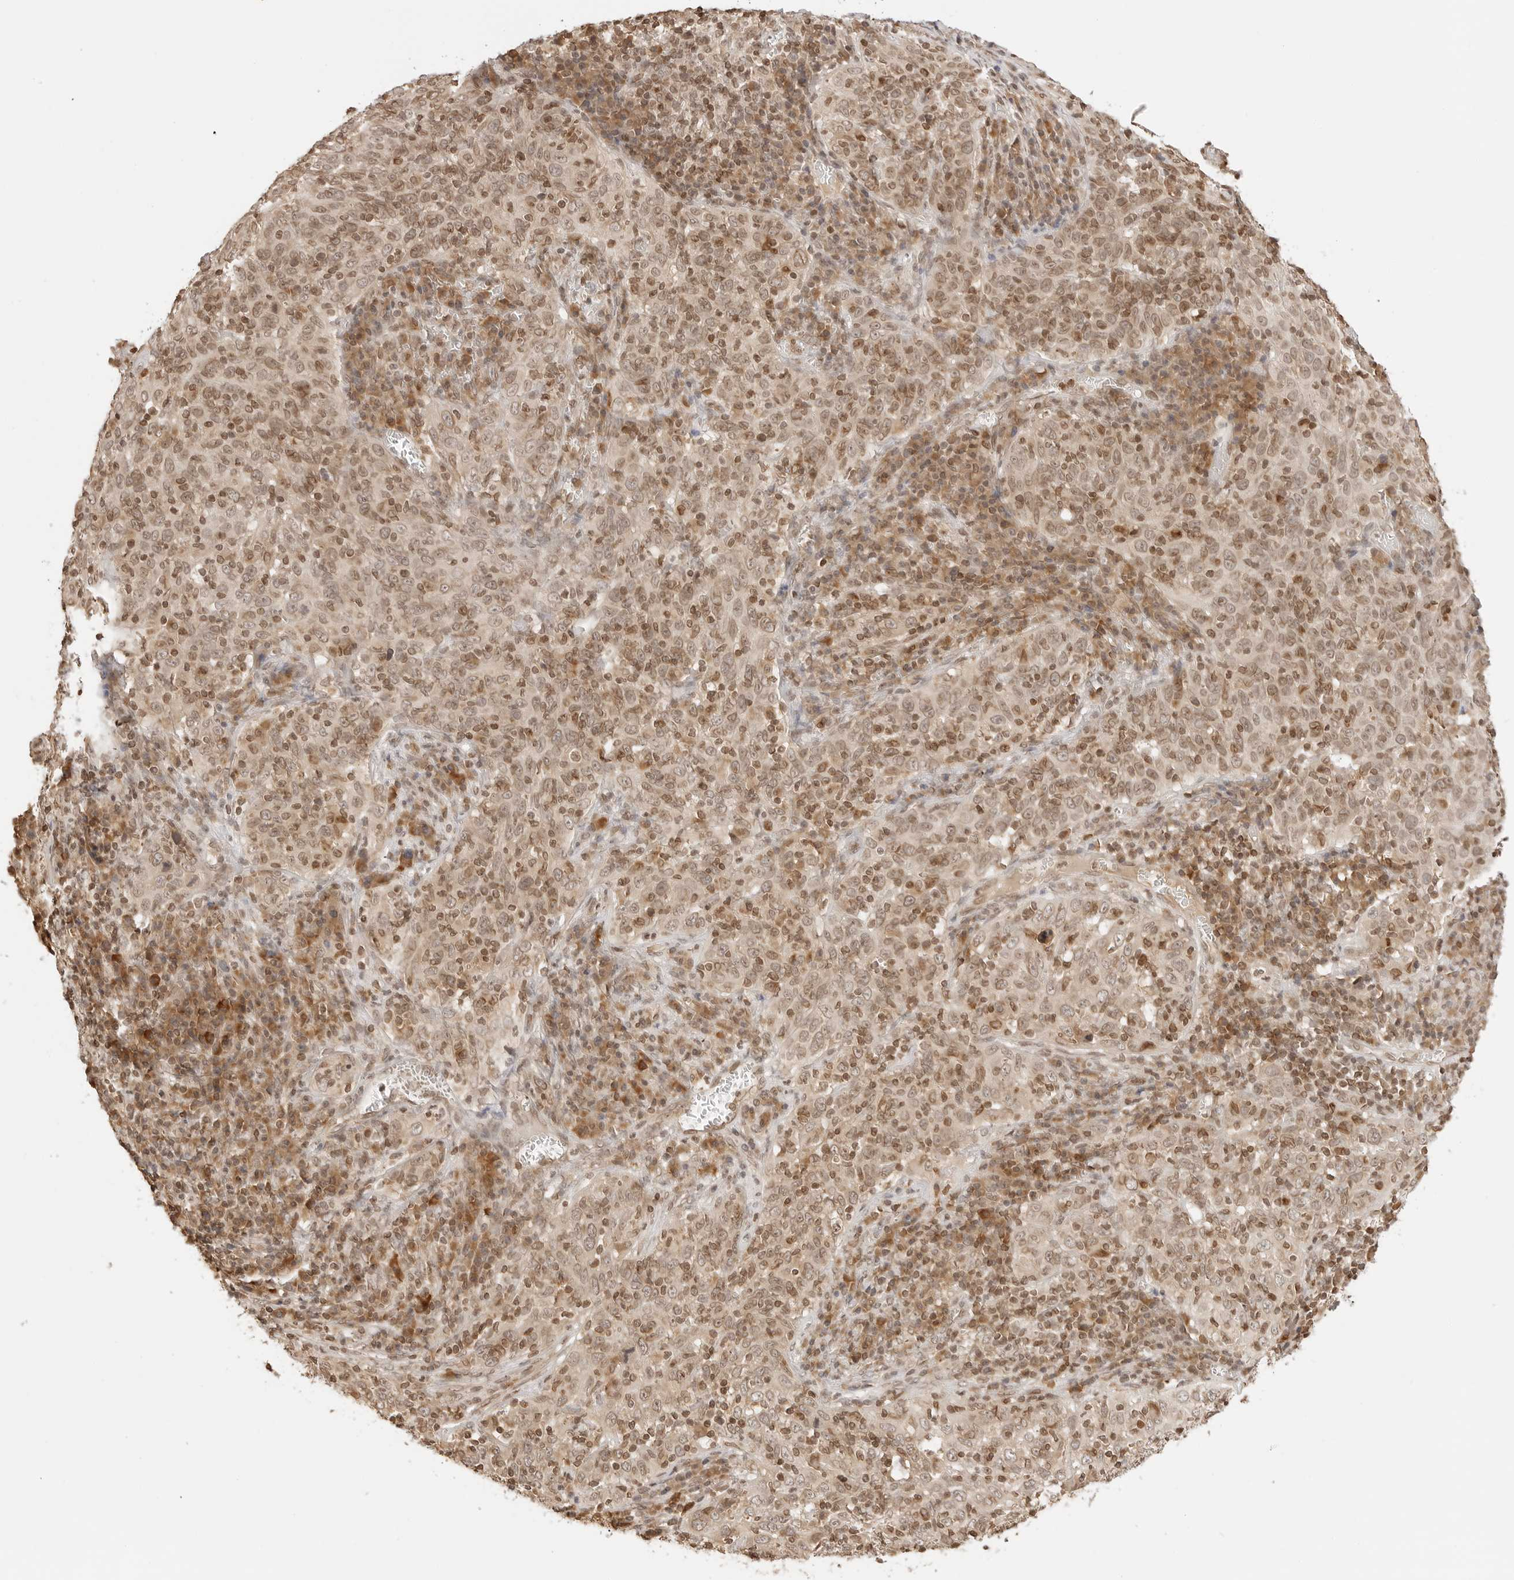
{"staining": {"intensity": "moderate", "quantity": ">75%", "location": "cytoplasmic/membranous,nuclear"}, "tissue": "cervical cancer", "cell_type": "Tumor cells", "image_type": "cancer", "snomed": [{"axis": "morphology", "description": "Squamous cell carcinoma, NOS"}, {"axis": "topography", "description": "Cervix"}], "caption": "There is medium levels of moderate cytoplasmic/membranous and nuclear positivity in tumor cells of squamous cell carcinoma (cervical), as demonstrated by immunohistochemical staining (brown color).", "gene": "POLH", "patient": {"sex": "female", "age": 46}}